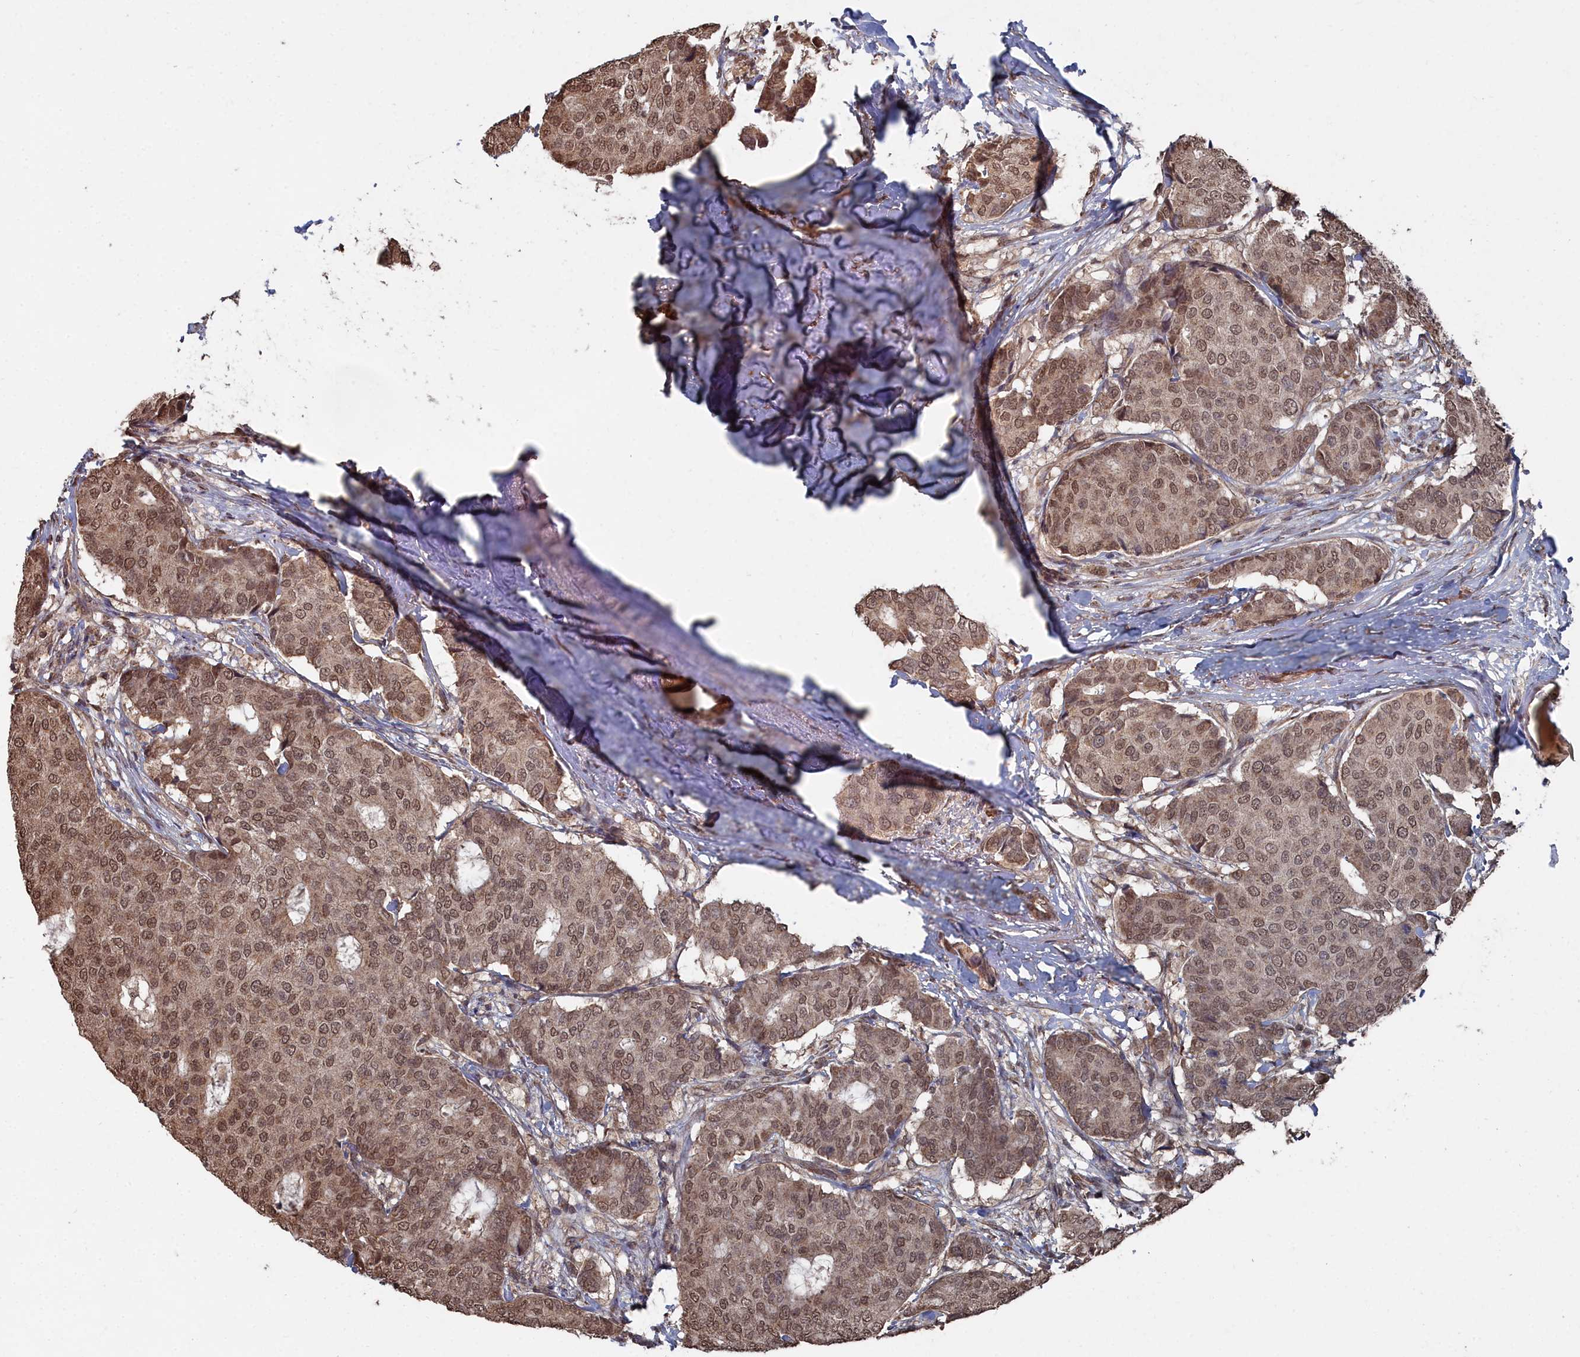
{"staining": {"intensity": "moderate", "quantity": ">75%", "location": "cytoplasmic/membranous,nuclear"}, "tissue": "breast cancer", "cell_type": "Tumor cells", "image_type": "cancer", "snomed": [{"axis": "morphology", "description": "Lobular carcinoma"}, {"axis": "topography", "description": "Breast"}], "caption": "Tumor cells exhibit medium levels of moderate cytoplasmic/membranous and nuclear staining in about >75% of cells in breast cancer.", "gene": "CCNP", "patient": {"sex": "female", "age": 59}}